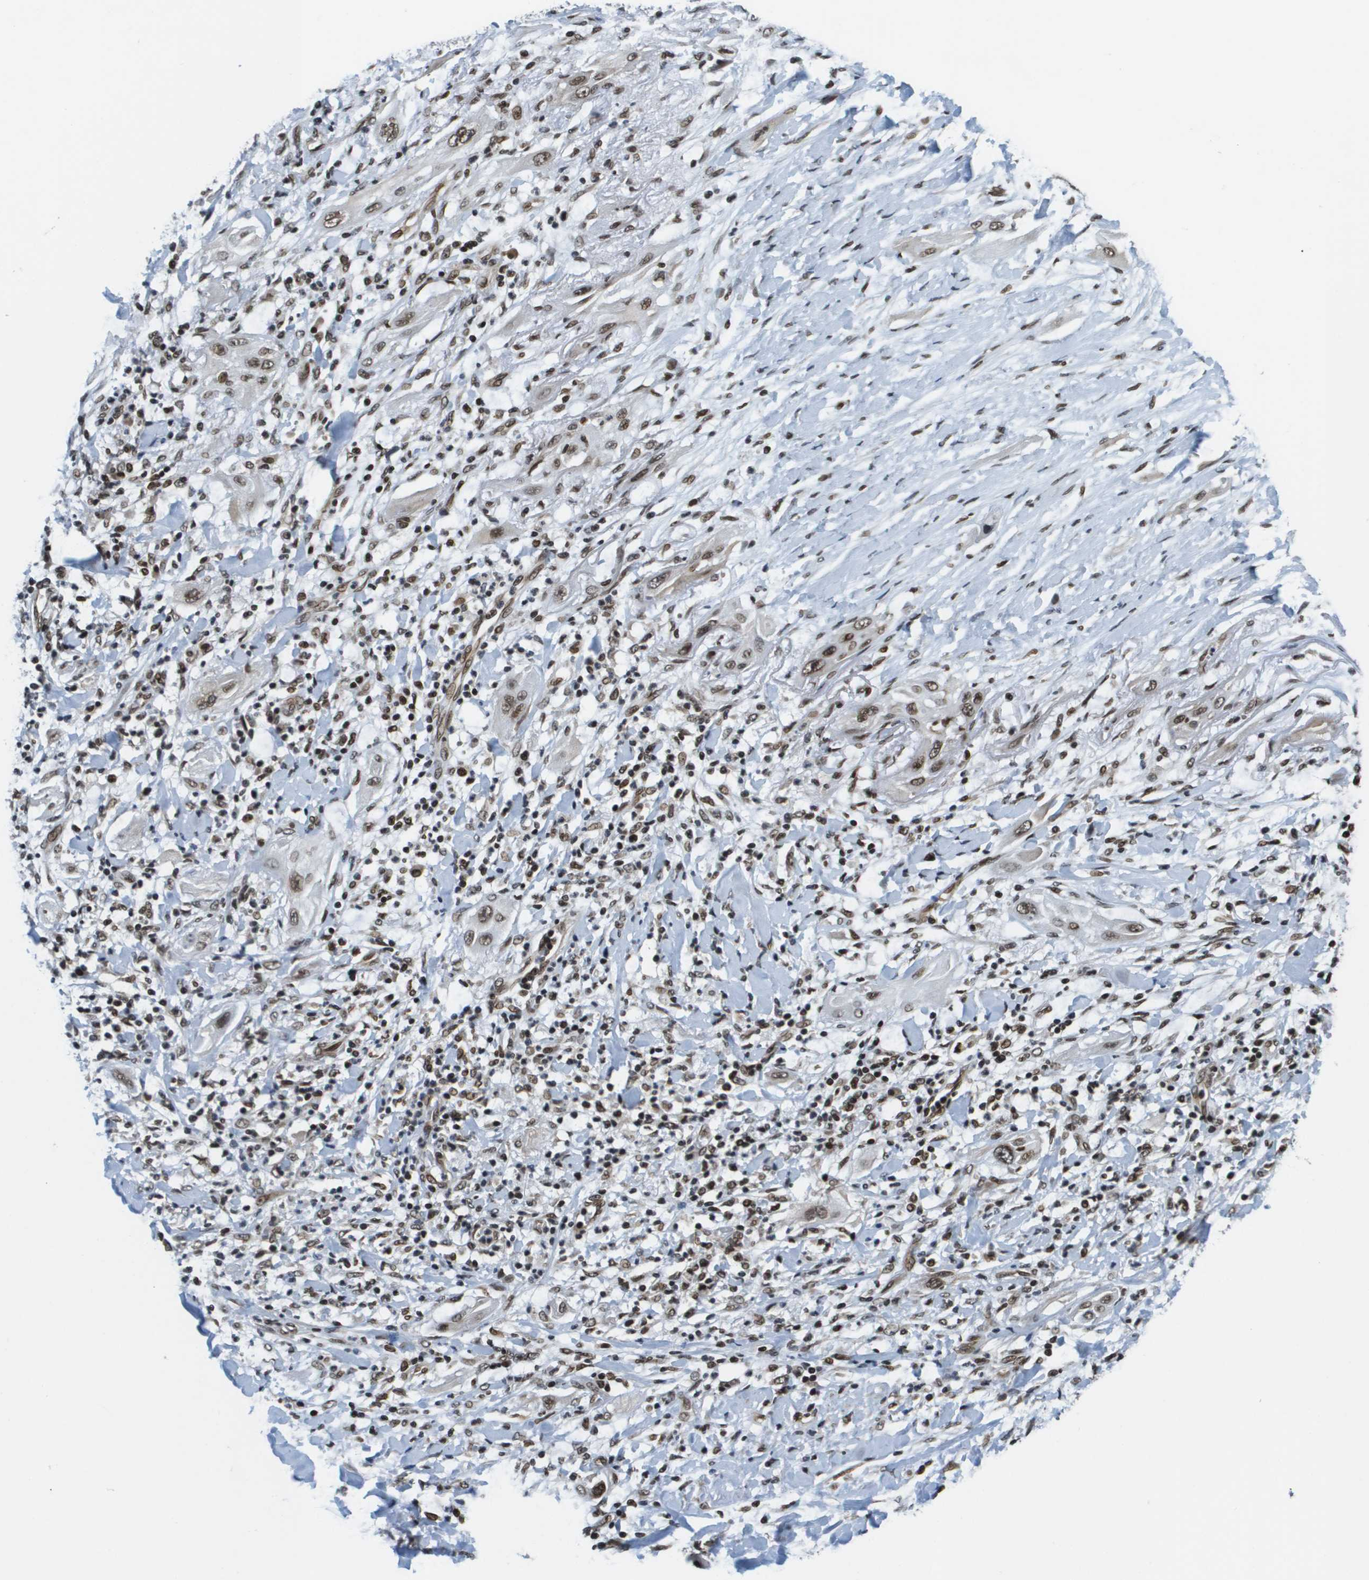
{"staining": {"intensity": "moderate", "quantity": ">75%", "location": "nuclear"}, "tissue": "lung cancer", "cell_type": "Tumor cells", "image_type": "cancer", "snomed": [{"axis": "morphology", "description": "Squamous cell carcinoma, NOS"}, {"axis": "topography", "description": "Lung"}], "caption": "Immunohistochemical staining of lung cancer shows medium levels of moderate nuclear staining in about >75% of tumor cells. Nuclei are stained in blue.", "gene": "RECQL4", "patient": {"sex": "female", "age": 47}}